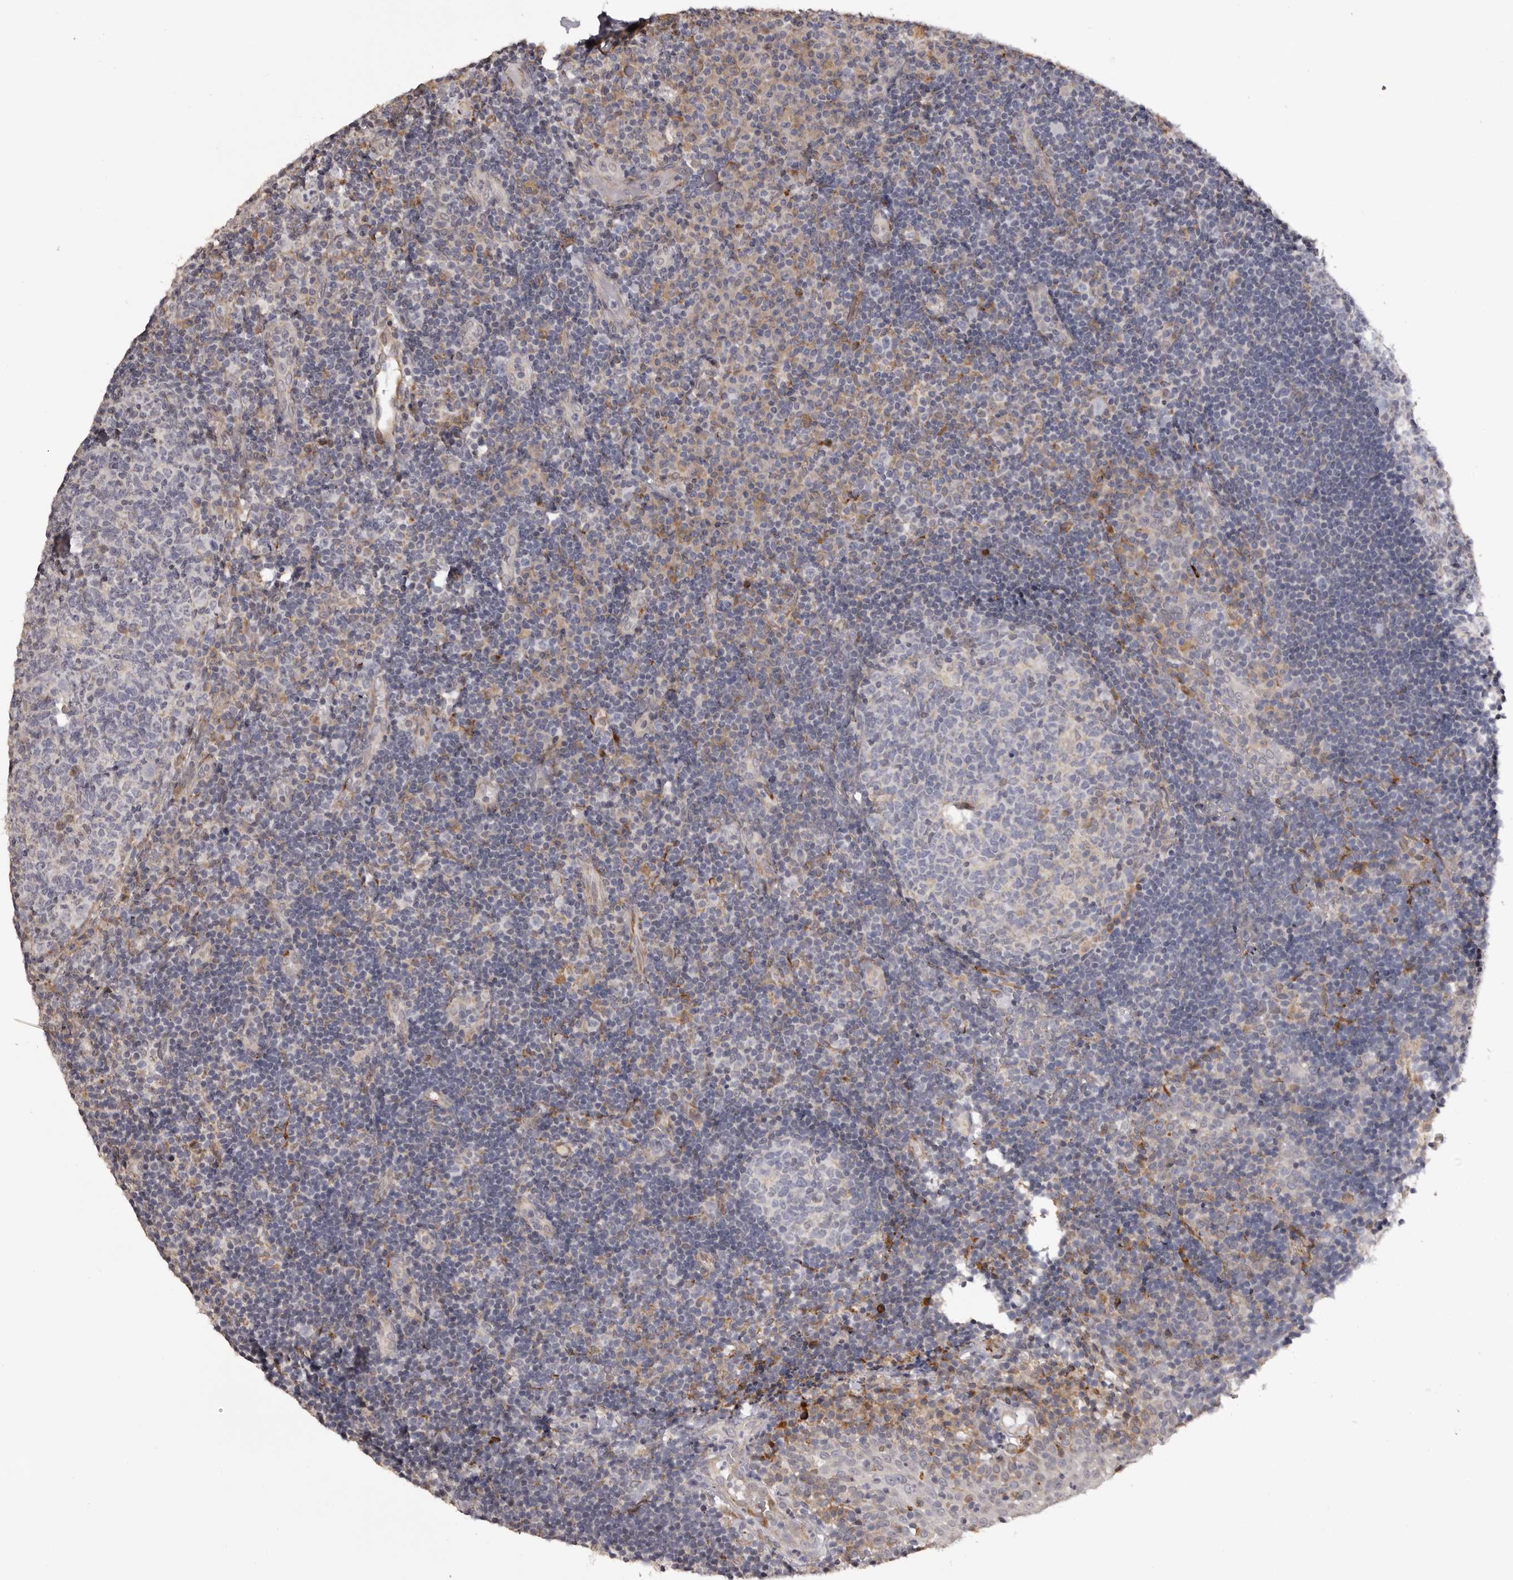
{"staining": {"intensity": "negative", "quantity": "none", "location": "none"}, "tissue": "tonsil", "cell_type": "Germinal center cells", "image_type": "normal", "snomed": [{"axis": "morphology", "description": "Normal tissue, NOS"}, {"axis": "topography", "description": "Tonsil"}], "caption": "A micrograph of human tonsil is negative for staining in germinal center cells. (Immunohistochemistry (ihc), brightfield microscopy, high magnification).", "gene": "PIGX", "patient": {"sex": "female", "age": 40}}